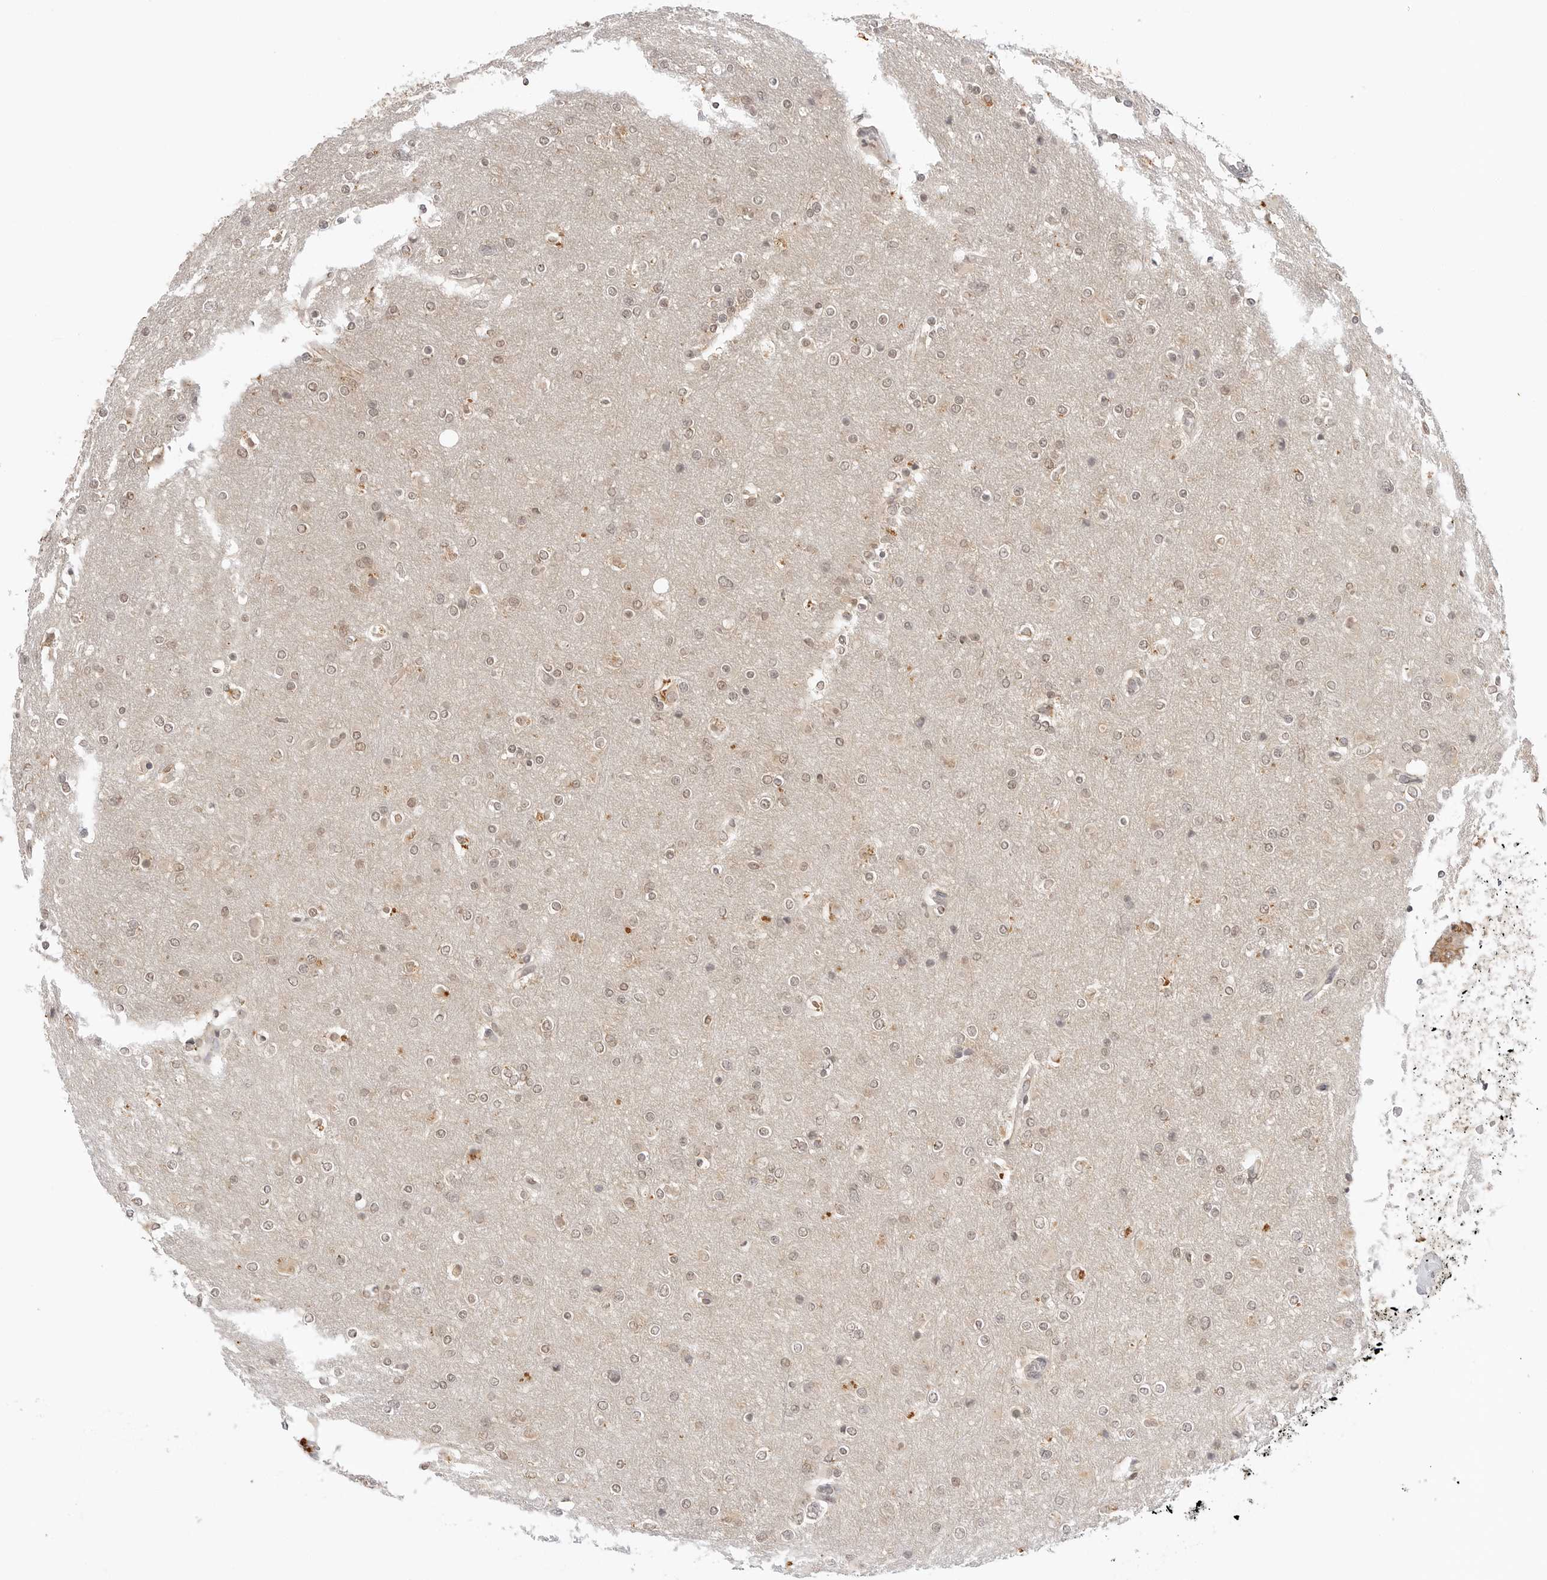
{"staining": {"intensity": "weak", "quantity": "25%-75%", "location": "nuclear"}, "tissue": "glioma", "cell_type": "Tumor cells", "image_type": "cancer", "snomed": [{"axis": "morphology", "description": "Glioma, malignant, High grade"}, {"axis": "topography", "description": "Cerebral cortex"}], "caption": "Human glioma stained with a protein marker exhibits weak staining in tumor cells.", "gene": "EPHA1", "patient": {"sex": "female", "age": 36}}